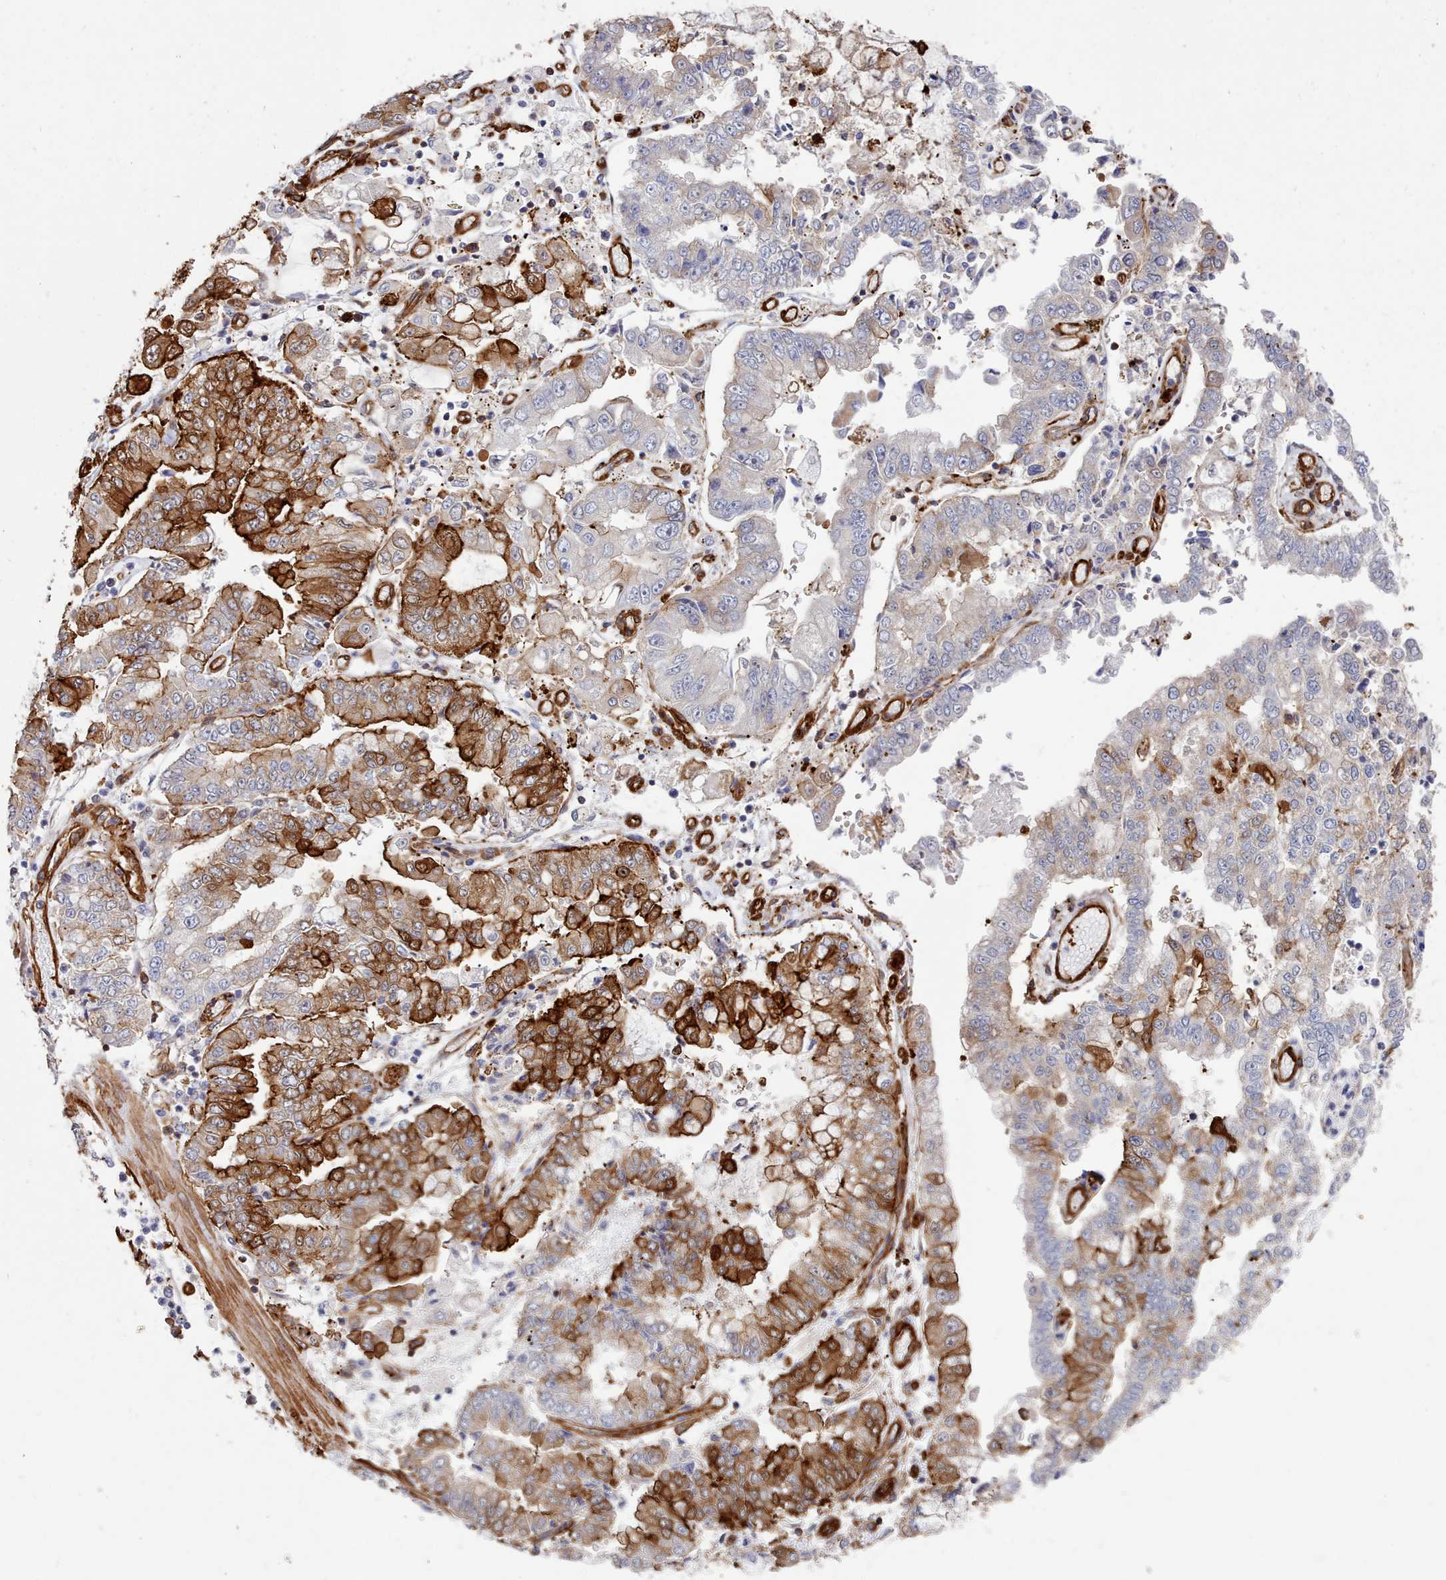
{"staining": {"intensity": "strong", "quantity": "25%-75%", "location": "cytoplasmic/membranous"}, "tissue": "stomach cancer", "cell_type": "Tumor cells", "image_type": "cancer", "snomed": [{"axis": "morphology", "description": "Adenocarcinoma, NOS"}, {"axis": "topography", "description": "Stomach"}], "caption": "This image exhibits stomach cancer (adenocarcinoma) stained with immunohistochemistry (IHC) to label a protein in brown. The cytoplasmic/membranous of tumor cells show strong positivity for the protein. Nuclei are counter-stained blue.", "gene": "G6PC1", "patient": {"sex": "male", "age": 76}}